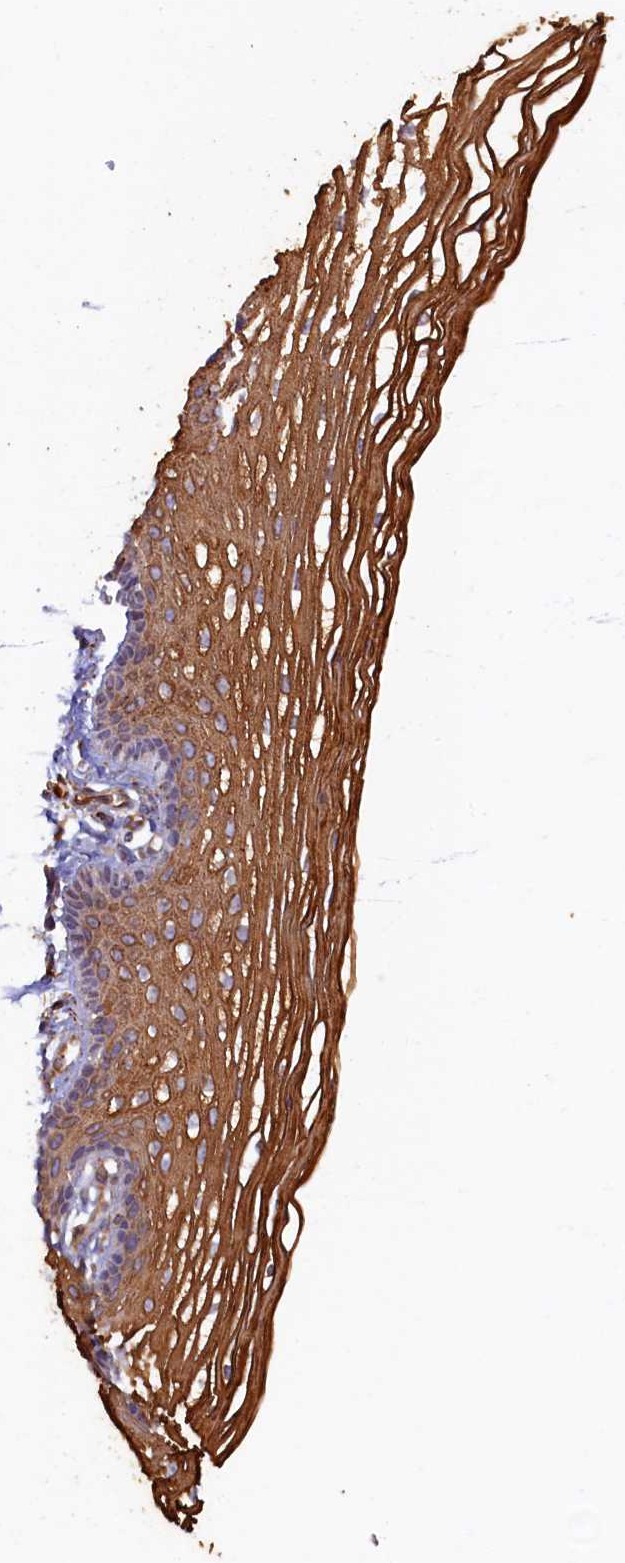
{"staining": {"intensity": "moderate", "quantity": ">75%", "location": "cytoplasmic/membranous"}, "tissue": "vagina", "cell_type": "Squamous epithelial cells", "image_type": "normal", "snomed": [{"axis": "morphology", "description": "Normal tissue, NOS"}, {"axis": "topography", "description": "Vagina"}], "caption": "Immunohistochemical staining of benign vagina demonstrates >75% levels of moderate cytoplasmic/membranous protein positivity in approximately >75% of squamous epithelial cells.", "gene": "LRRC57", "patient": {"sex": "female", "age": 46}}